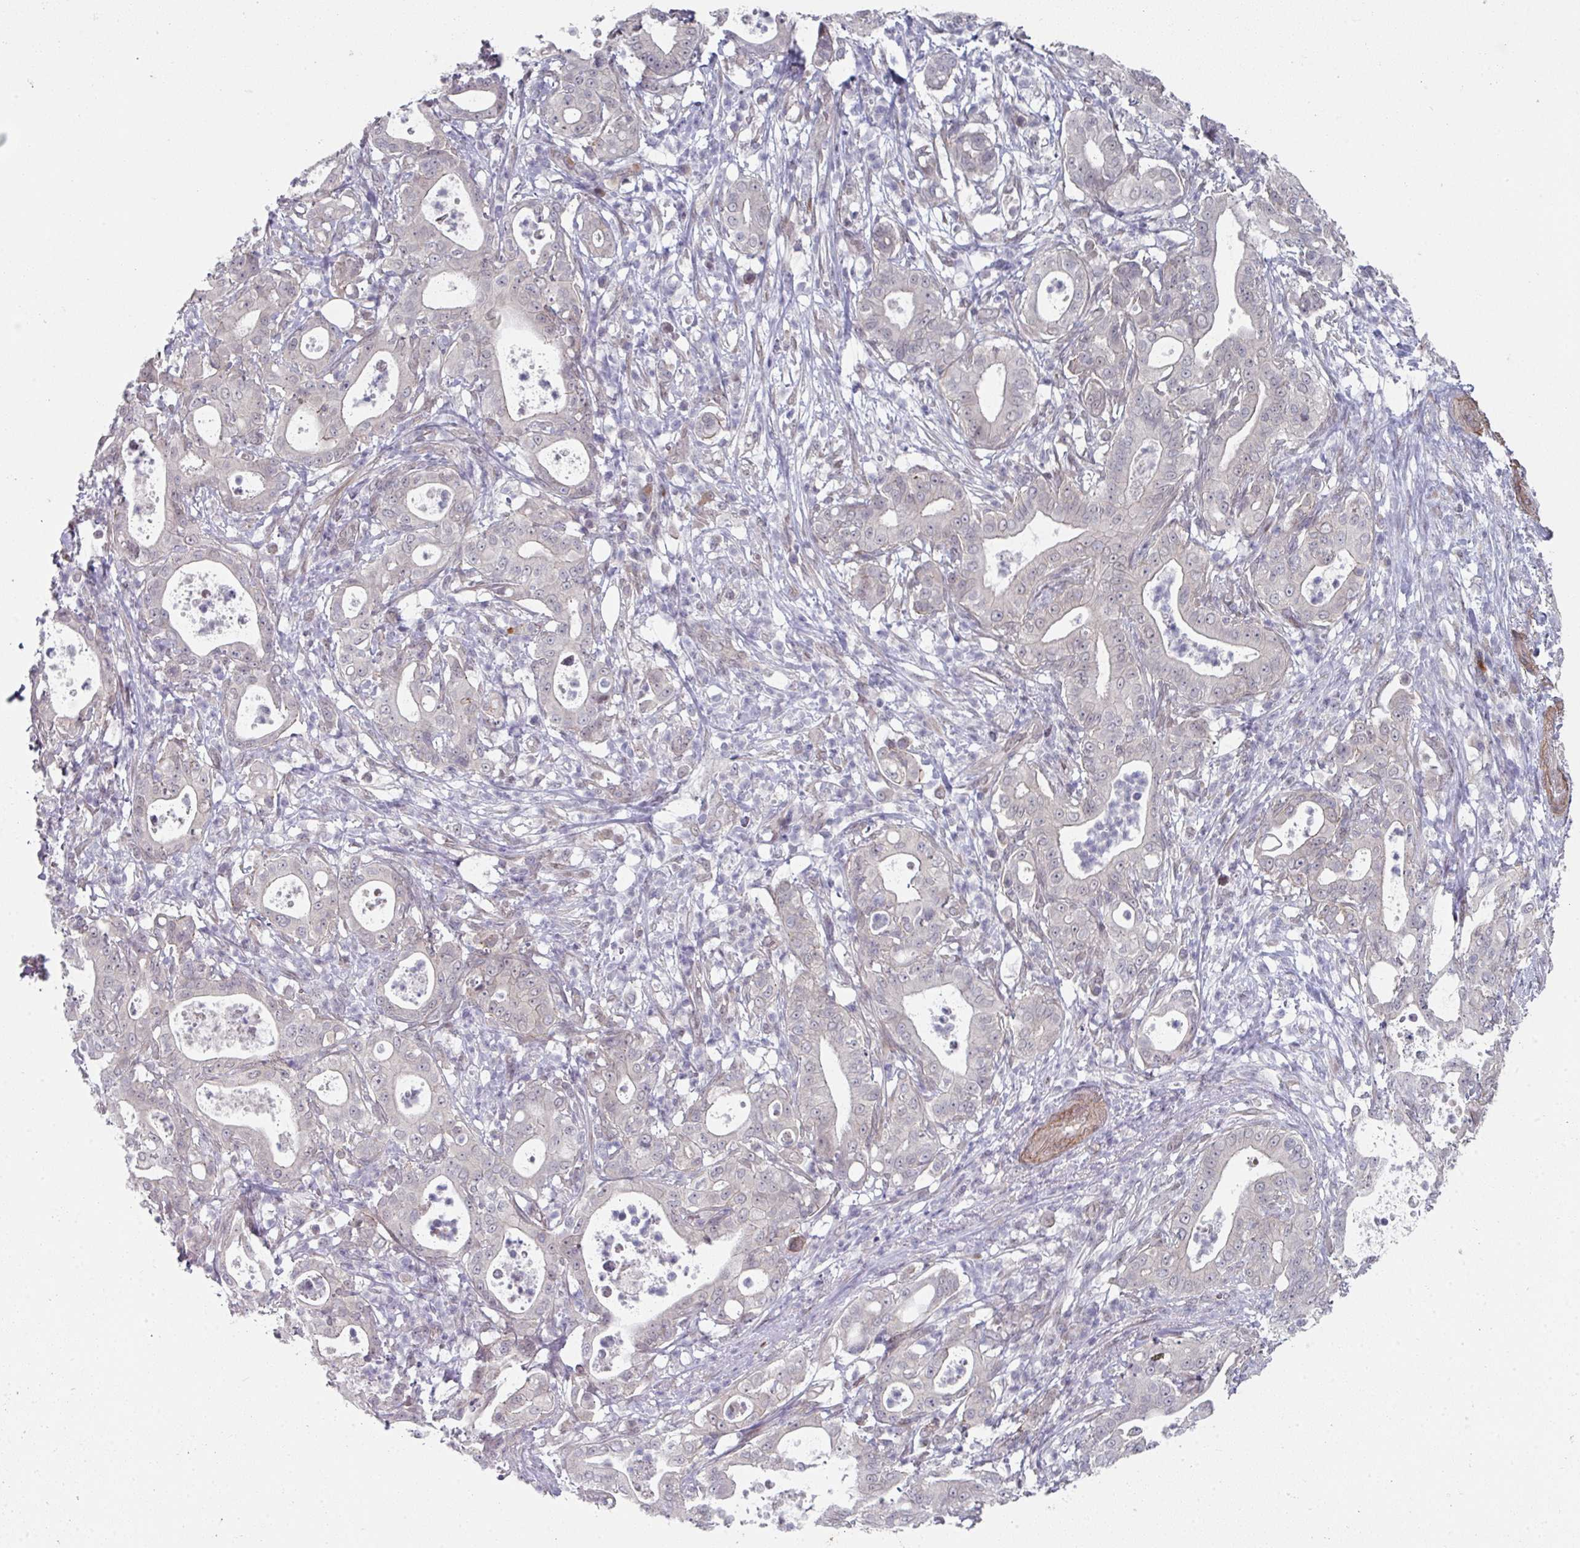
{"staining": {"intensity": "negative", "quantity": "none", "location": "none"}, "tissue": "pancreatic cancer", "cell_type": "Tumor cells", "image_type": "cancer", "snomed": [{"axis": "morphology", "description": "Adenocarcinoma, NOS"}, {"axis": "topography", "description": "Pancreas"}], "caption": "This is an IHC histopathology image of human pancreatic adenocarcinoma. There is no positivity in tumor cells.", "gene": "TMCC1", "patient": {"sex": "male", "age": 71}}